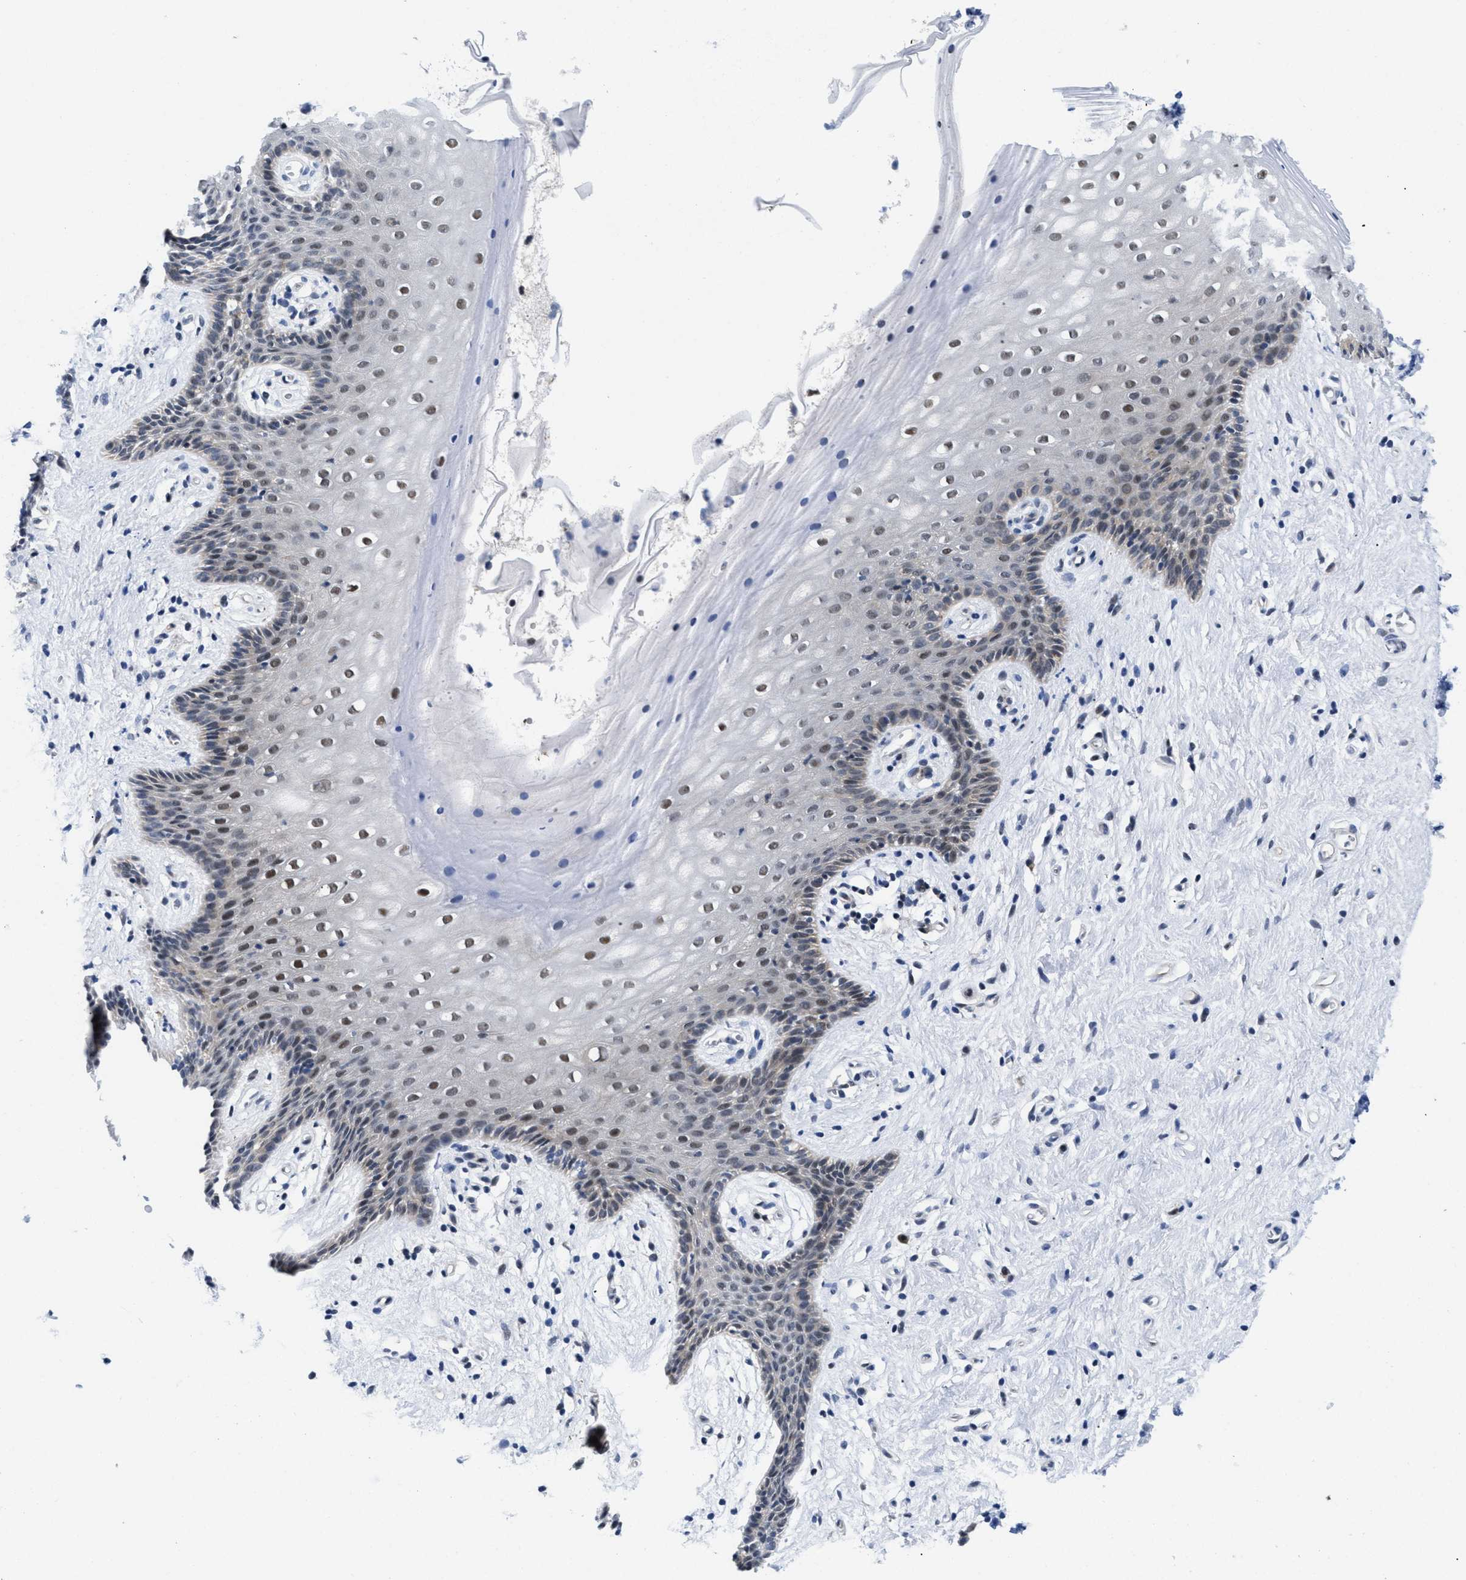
{"staining": {"intensity": "strong", "quantity": "25%-75%", "location": "nuclear"}, "tissue": "vagina", "cell_type": "Squamous epithelial cells", "image_type": "normal", "snomed": [{"axis": "morphology", "description": "Normal tissue, NOS"}, {"axis": "topography", "description": "Vagina"}], "caption": "This photomicrograph exhibits IHC staining of normal vagina, with high strong nuclear expression in approximately 25%-75% of squamous epithelial cells.", "gene": "SLC29A2", "patient": {"sex": "female", "age": 44}}